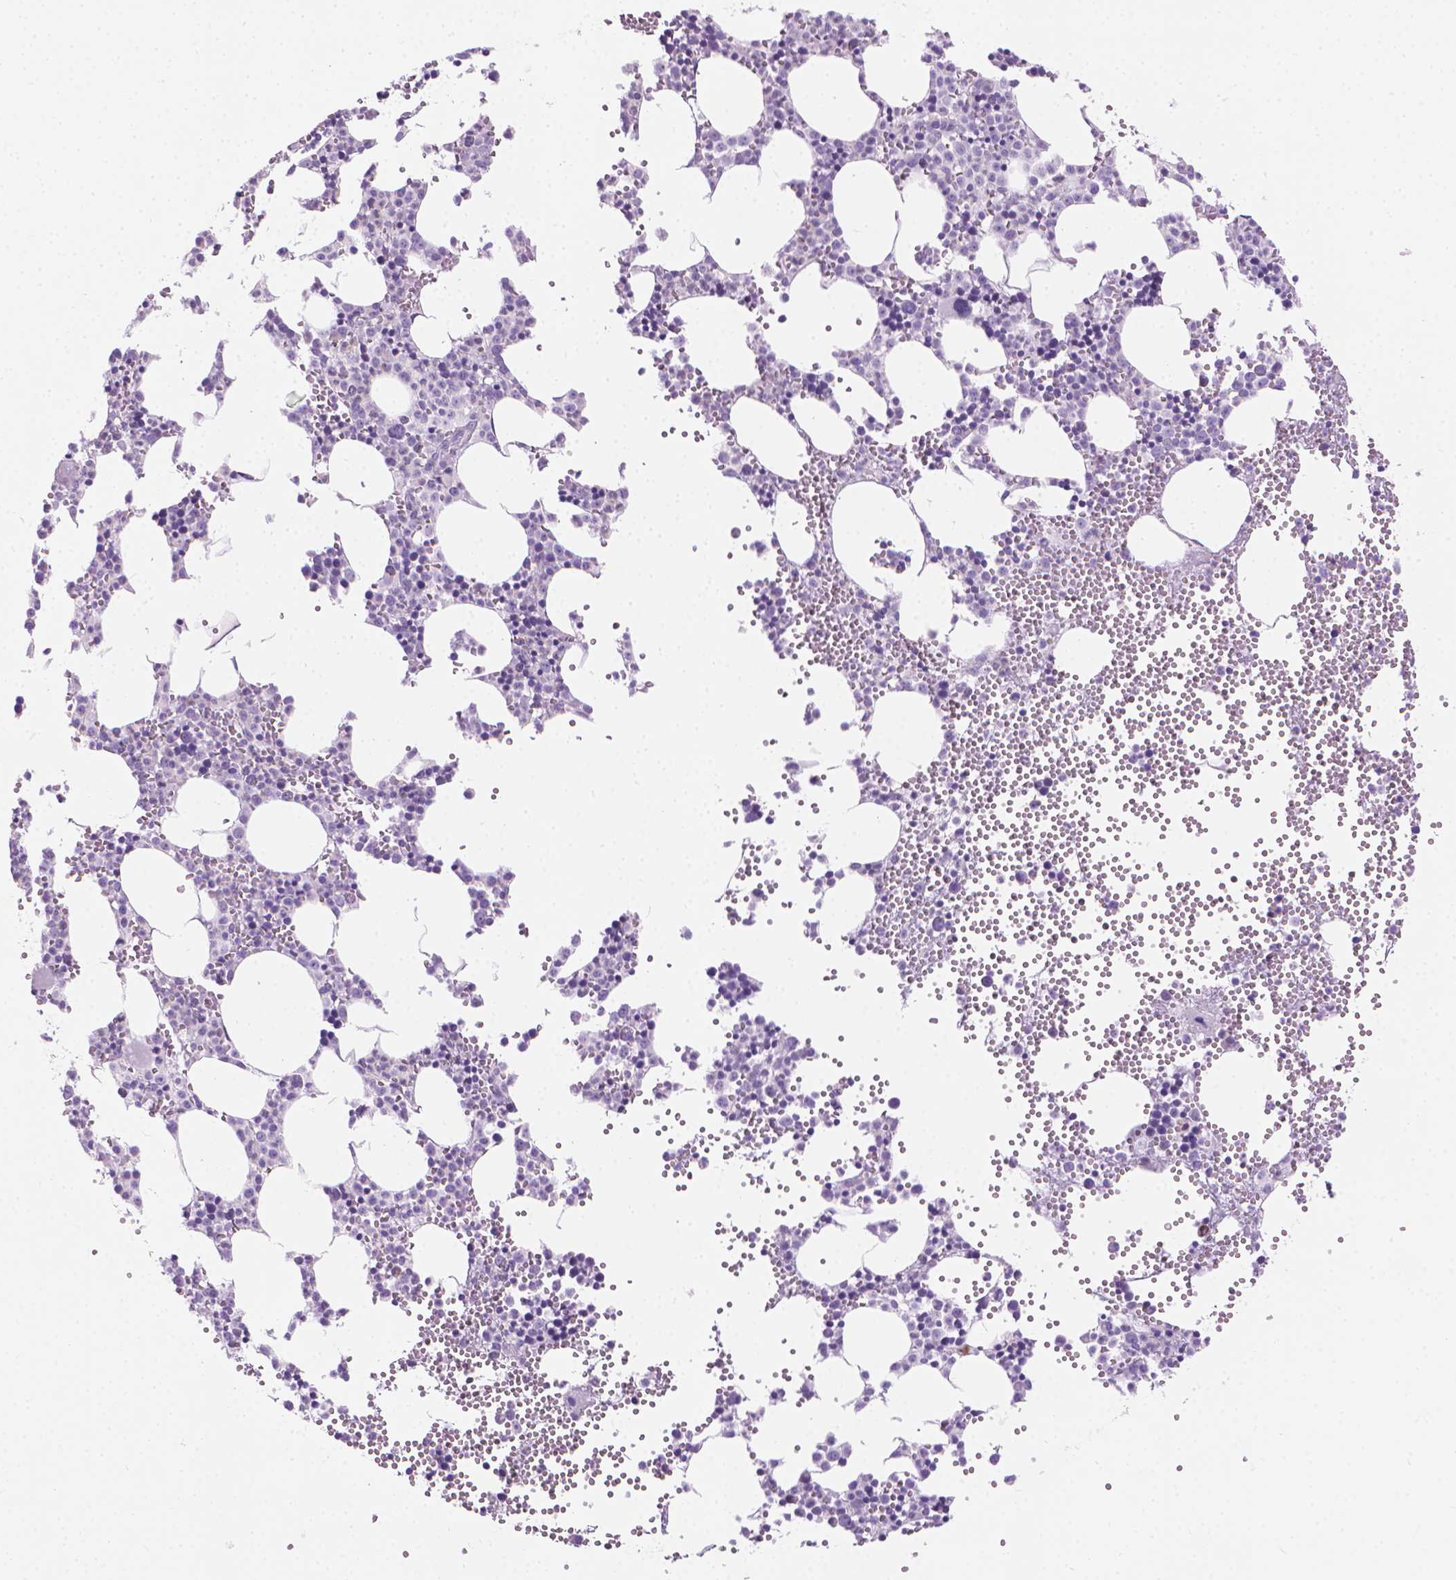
{"staining": {"intensity": "negative", "quantity": "none", "location": "none"}, "tissue": "bone marrow", "cell_type": "Hematopoietic cells", "image_type": "normal", "snomed": [{"axis": "morphology", "description": "Normal tissue, NOS"}, {"axis": "topography", "description": "Bone marrow"}], "caption": "This is an IHC histopathology image of normal human bone marrow. There is no staining in hematopoietic cells.", "gene": "CFAP52", "patient": {"sex": "male", "age": 89}}